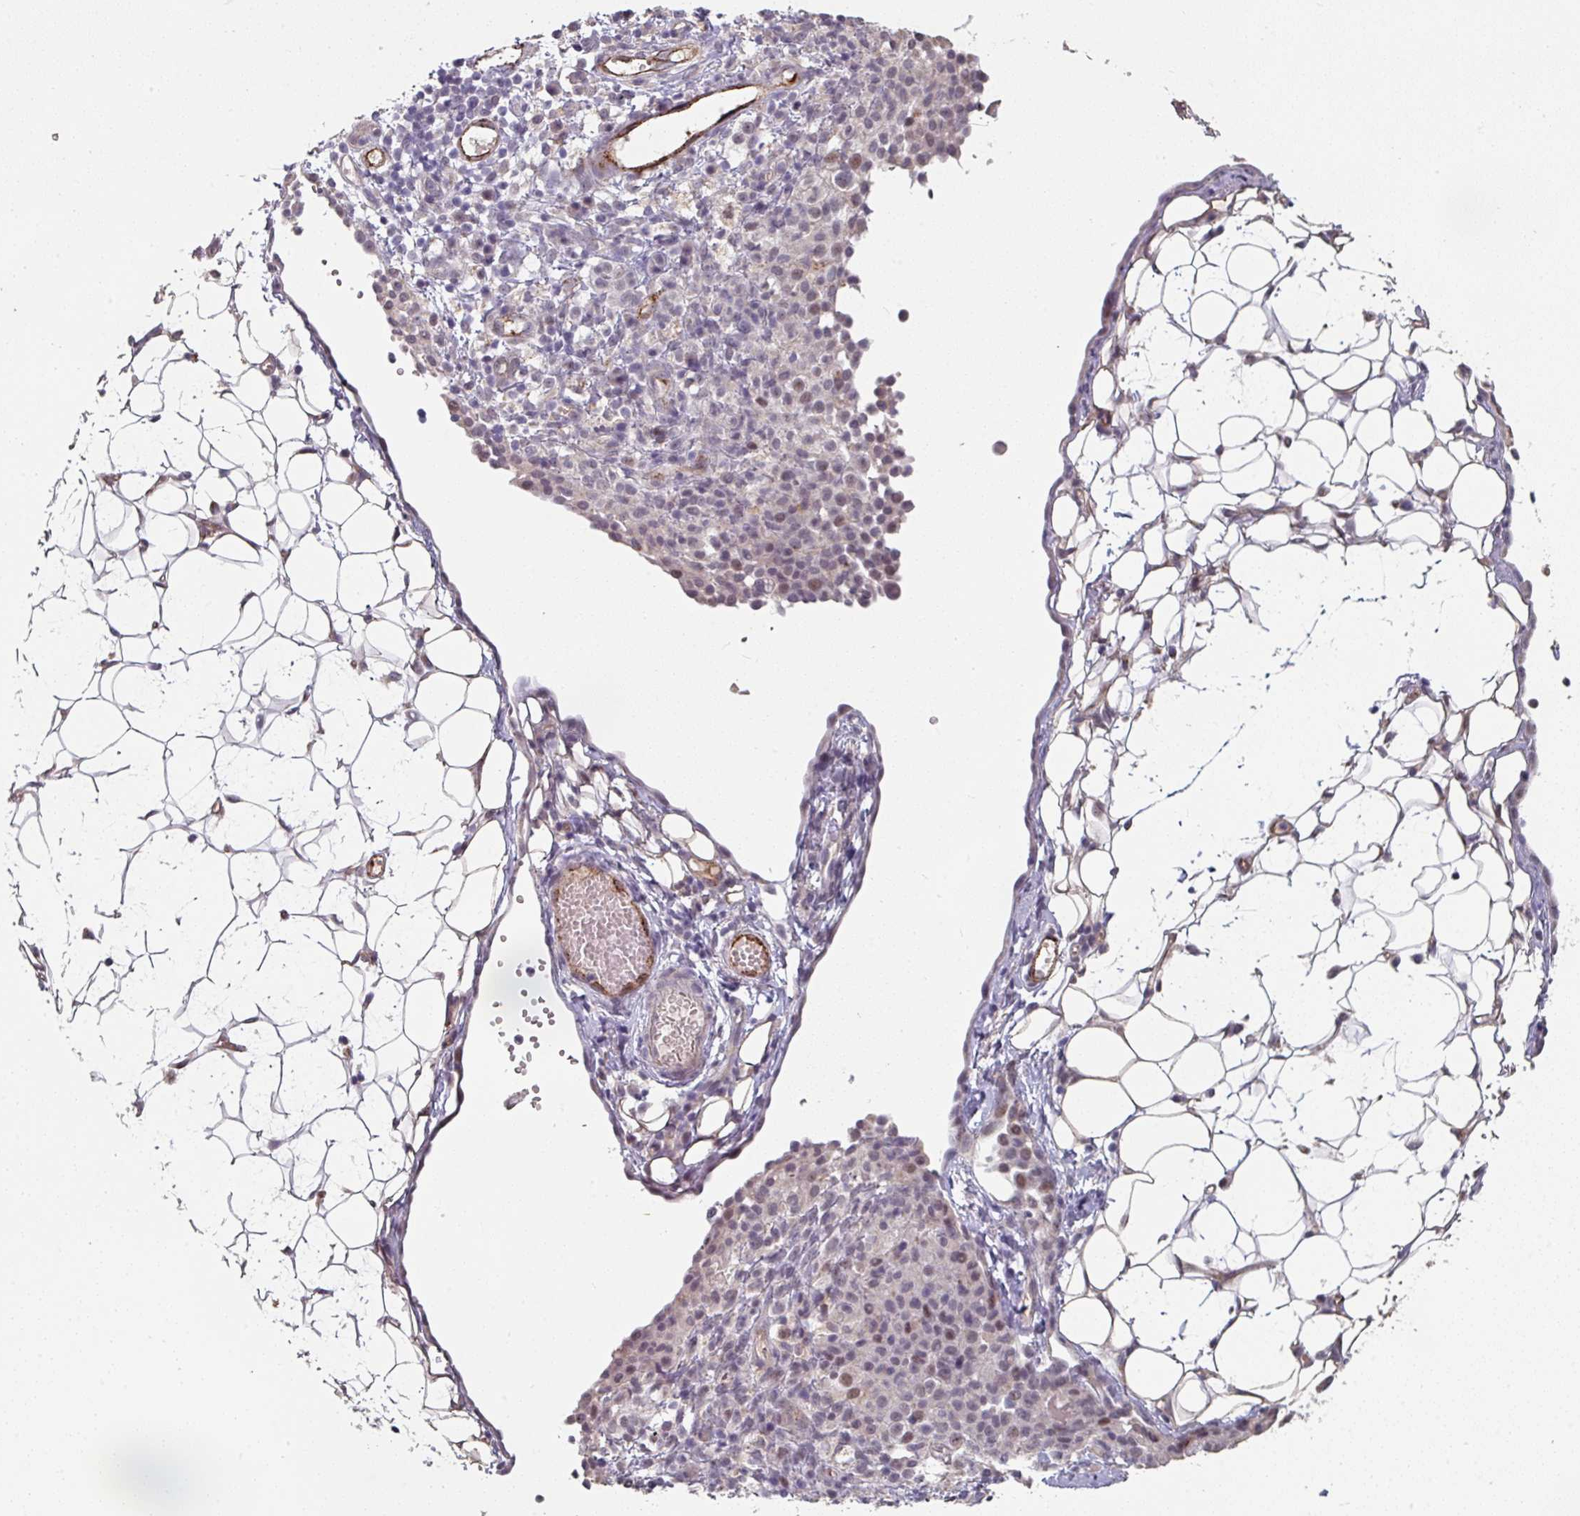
{"staining": {"intensity": "moderate", "quantity": "25%-75%", "location": "nuclear"}, "tissue": "ovarian cancer", "cell_type": "Tumor cells", "image_type": "cancer", "snomed": [{"axis": "morphology", "description": "Carcinoma, endometroid"}, {"axis": "topography", "description": "Ovary"}], "caption": "Tumor cells demonstrate medium levels of moderate nuclear staining in approximately 25%-75% of cells in ovarian endometroid carcinoma.", "gene": "SIDT2", "patient": {"sex": "female", "age": 42}}